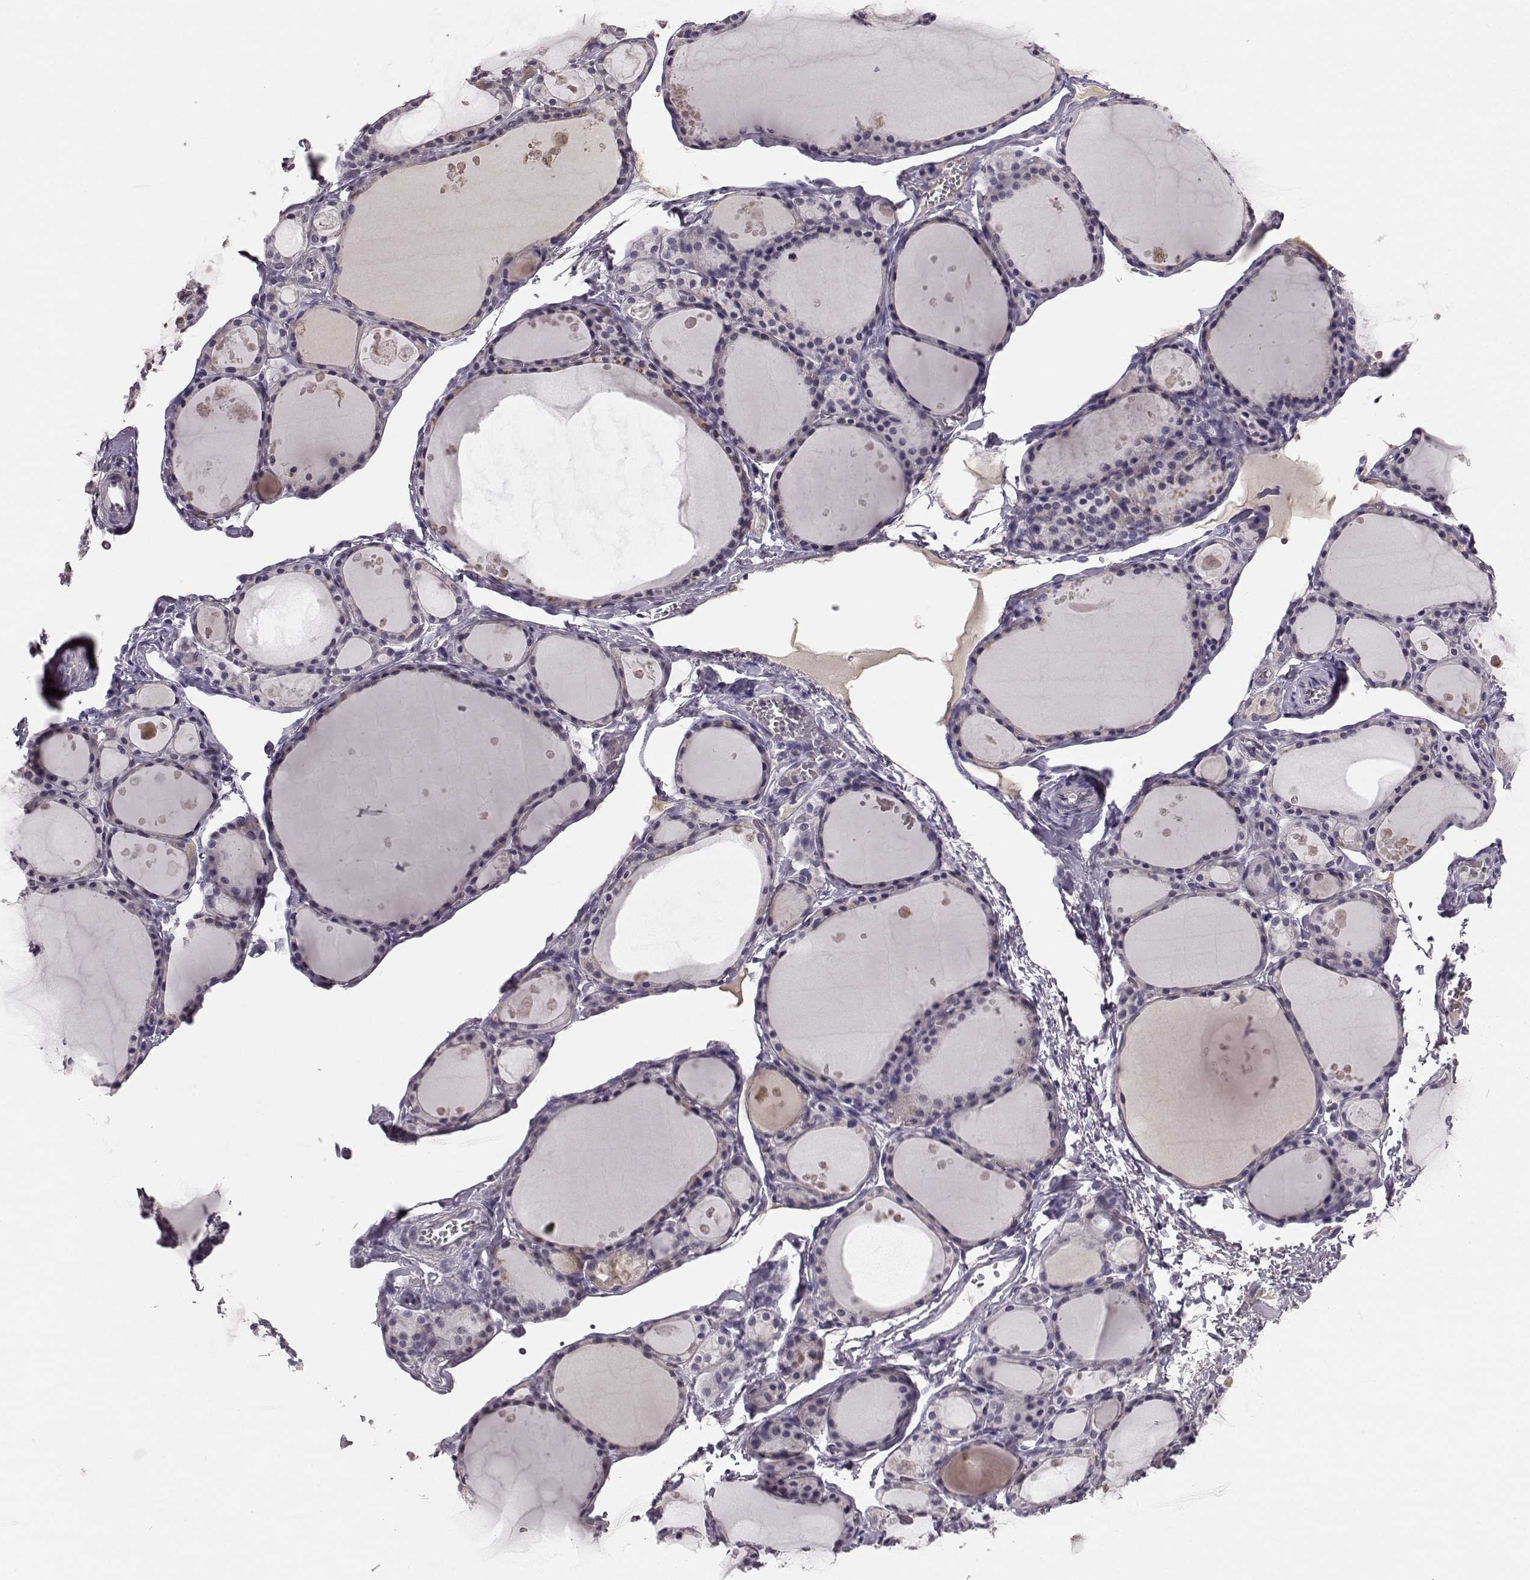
{"staining": {"intensity": "negative", "quantity": "none", "location": "none"}, "tissue": "thyroid gland", "cell_type": "Glandular cells", "image_type": "normal", "snomed": [{"axis": "morphology", "description": "Normal tissue, NOS"}, {"axis": "topography", "description": "Thyroid gland"}], "caption": "Immunohistochemistry micrograph of unremarkable thyroid gland: human thyroid gland stained with DAB (3,3'-diaminobenzidine) exhibits no significant protein expression in glandular cells.", "gene": "BFSP2", "patient": {"sex": "male", "age": 68}}